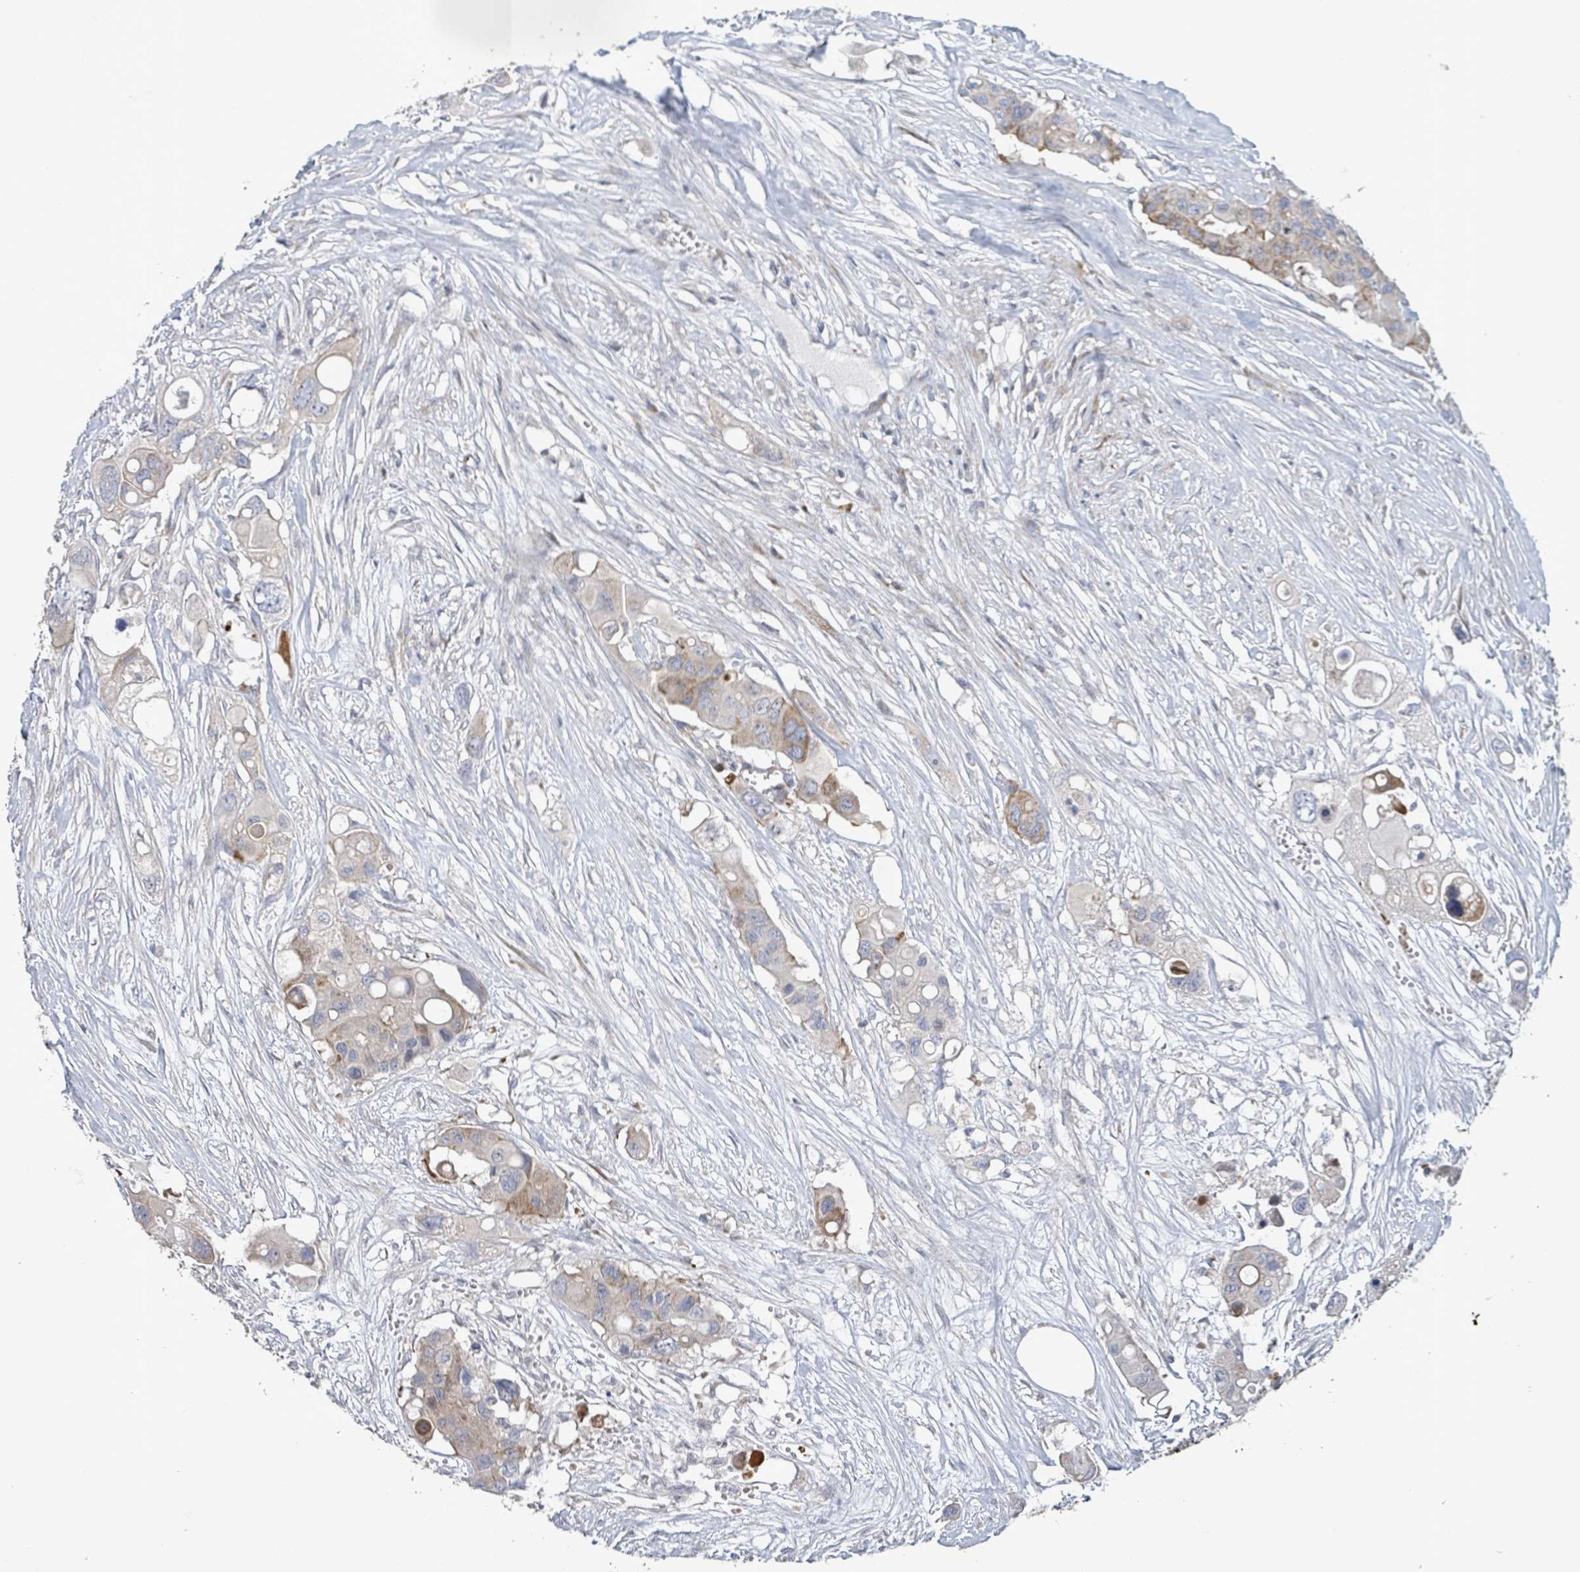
{"staining": {"intensity": "weak", "quantity": "<25%", "location": "cytoplasmic/membranous"}, "tissue": "colorectal cancer", "cell_type": "Tumor cells", "image_type": "cancer", "snomed": [{"axis": "morphology", "description": "Adenocarcinoma, NOS"}, {"axis": "topography", "description": "Colon"}], "caption": "Immunohistochemistry (IHC) image of human colorectal cancer (adenocarcinoma) stained for a protein (brown), which reveals no expression in tumor cells. (IHC, brightfield microscopy, high magnification).", "gene": "LILRA4", "patient": {"sex": "male", "age": 77}}